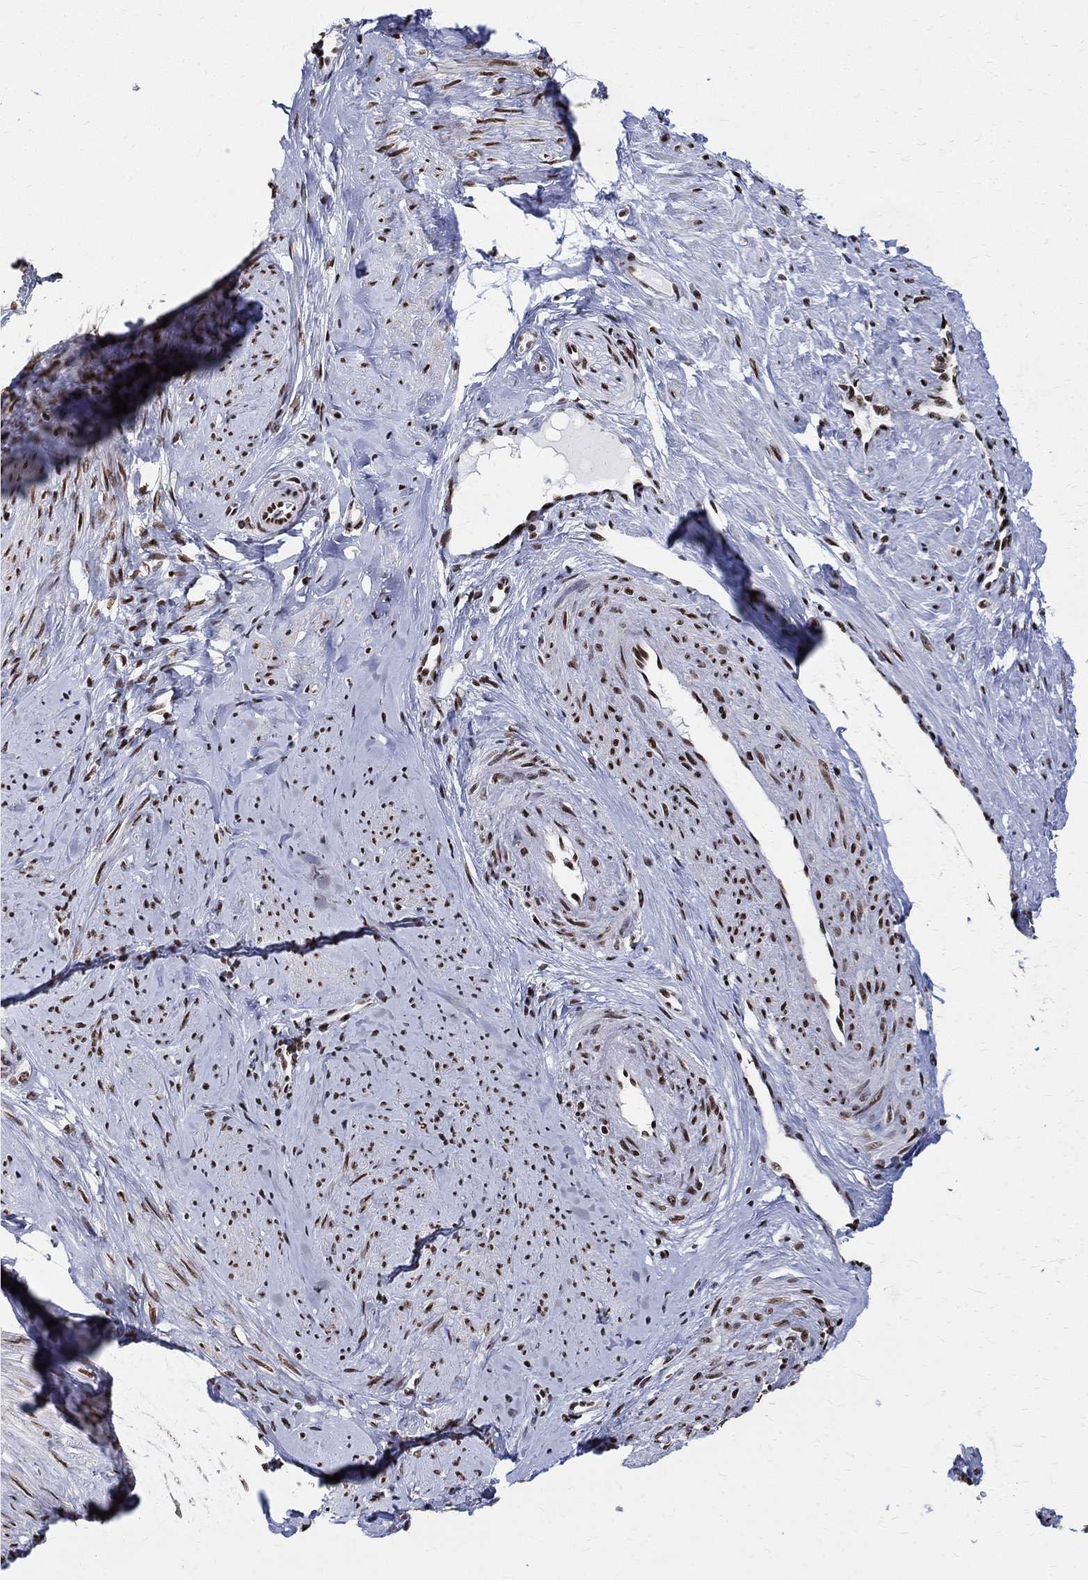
{"staining": {"intensity": "strong", "quantity": ">75%", "location": "nuclear"}, "tissue": "smooth muscle", "cell_type": "Smooth muscle cells", "image_type": "normal", "snomed": [{"axis": "morphology", "description": "Normal tissue, NOS"}, {"axis": "topography", "description": "Smooth muscle"}], "caption": "DAB (3,3'-diaminobenzidine) immunohistochemical staining of unremarkable human smooth muscle demonstrates strong nuclear protein positivity in approximately >75% of smooth muscle cells. (DAB (3,3'-diaminobenzidine) IHC with brightfield microscopy, high magnification).", "gene": "FBXO16", "patient": {"sex": "female", "age": 48}}